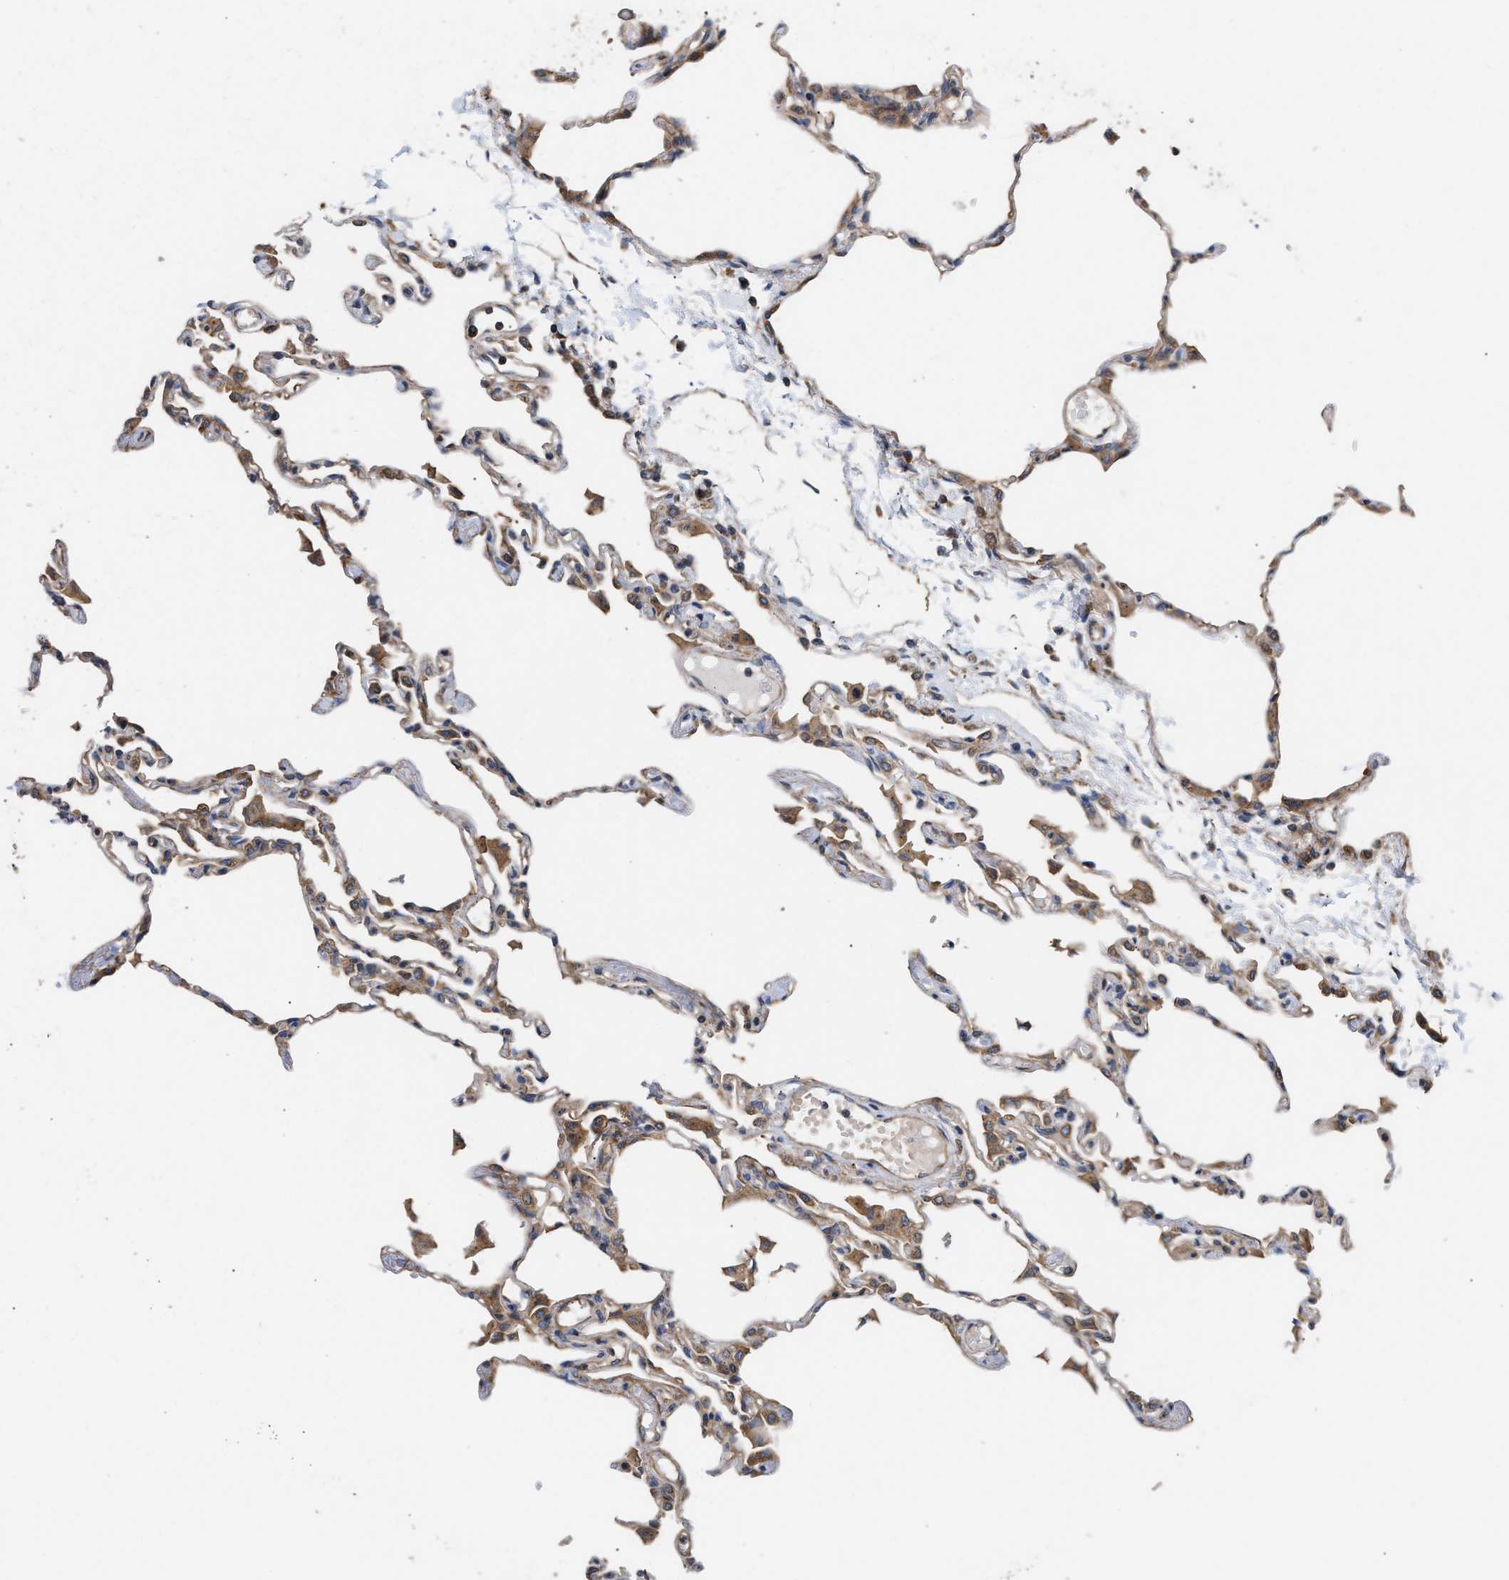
{"staining": {"intensity": "moderate", "quantity": ">75%", "location": "cytoplasmic/membranous"}, "tissue": "lung", "cell_type": "Alveolar cells", "image_type": "normal", "snomed": [{"axis": "morphology", "description": "Normal tissue, NOS"}, {"axis": "topography", "description": "Lung"}], "caption": "Lung stained for a protein shows moderate cytoplasmic/membranous positivity in alveolar cells.", "gene": "LAPTM4B", "patient": {"sex": "female", "age": 49}}